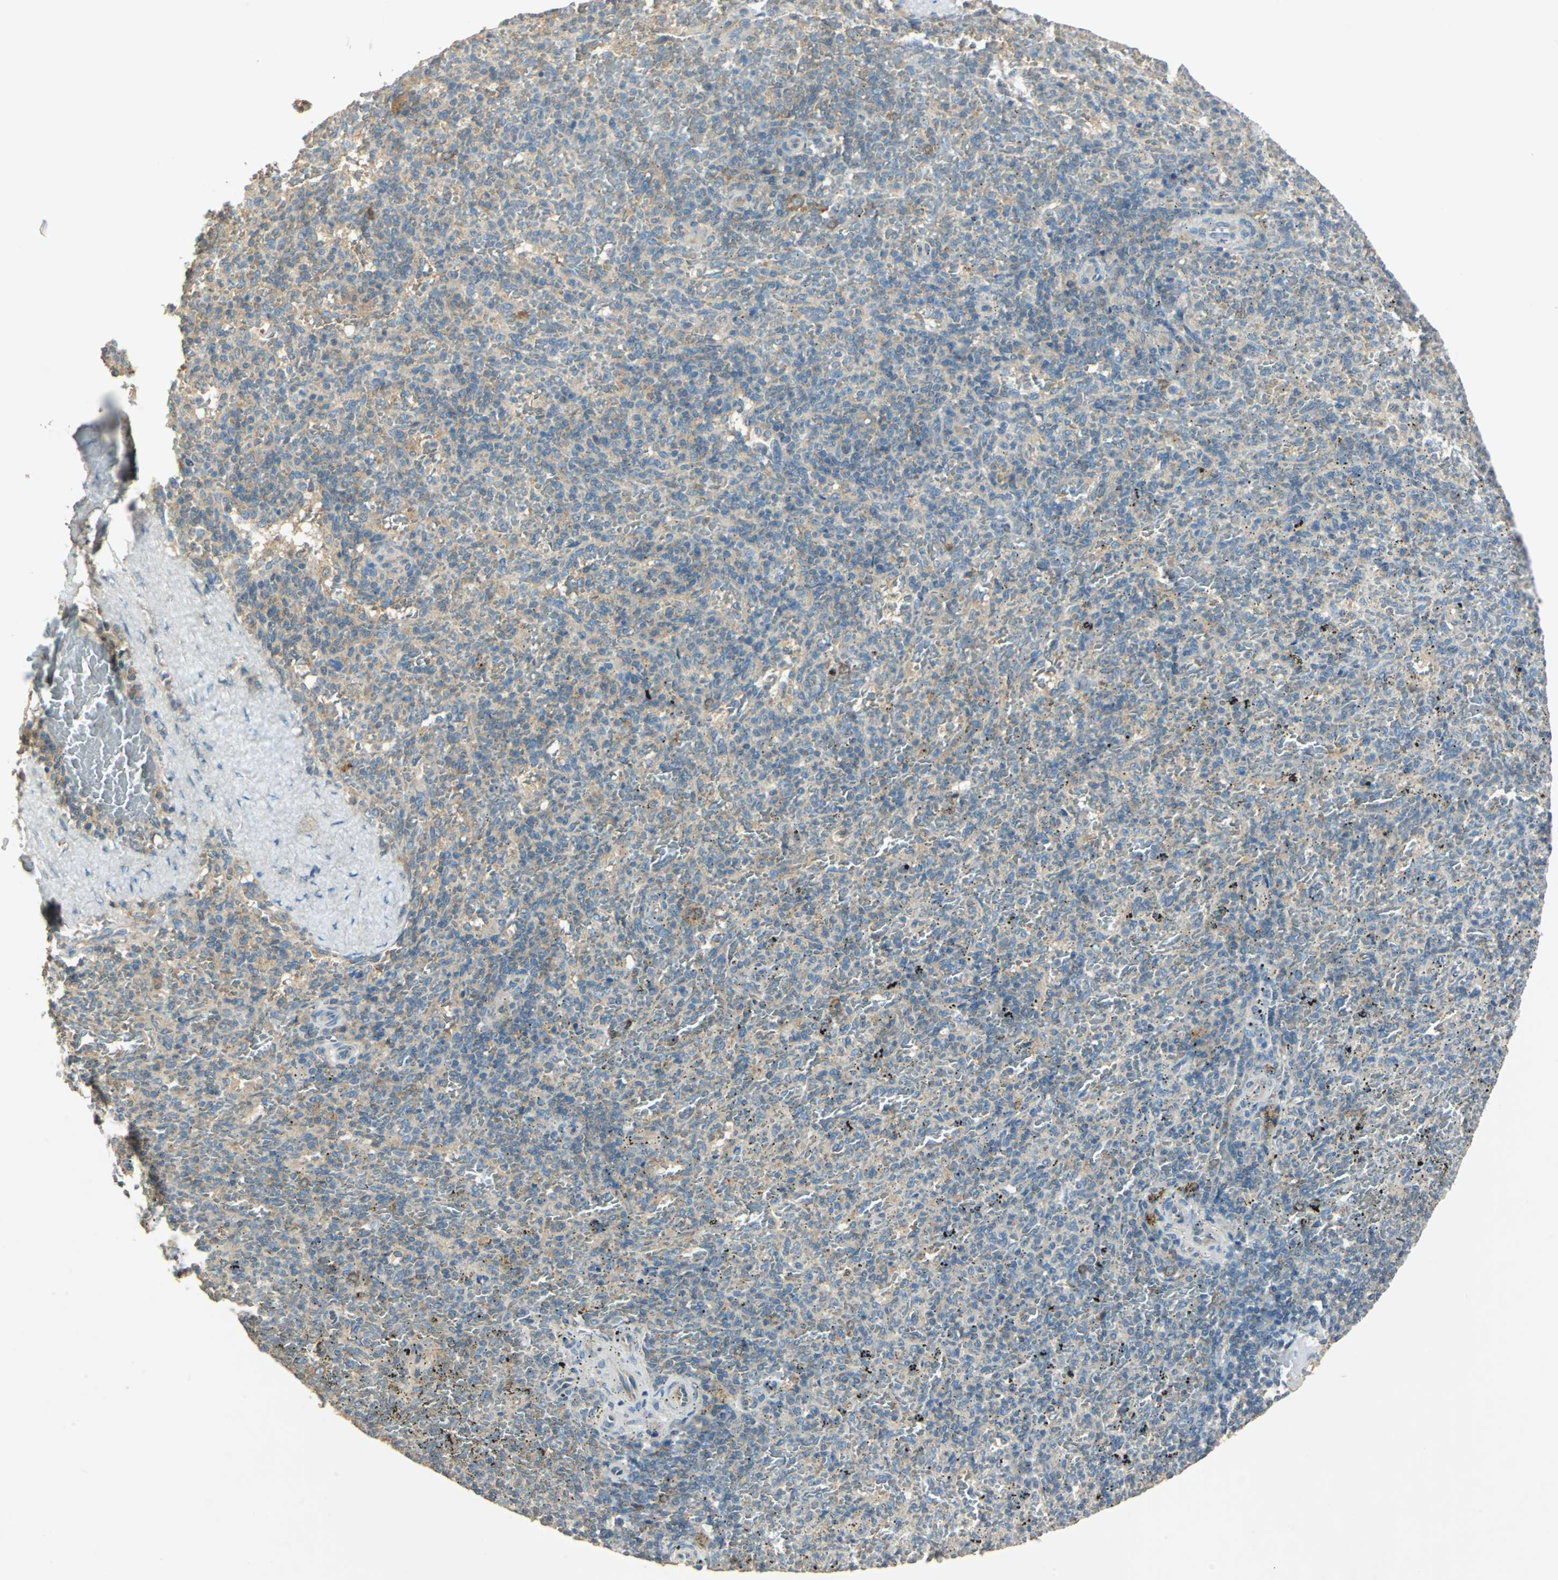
{"staining": {"intensity": "weak", "quantity": "25%-75%", "location": "cytoplasmic/membranous"}, "tissue": "spleen", "cell_type": "Cells in red pulp", "image_type": "normal", "snomed": [{"axis": "morphology", "description": "Normal tissue, NOS"}, {"axis": "topography", "description": "Spleen"}], "caption": "Cells in red pulp demonstrate low levels of weak cytoplasmic/membranous staining in about 25%-75% of cells in normal human spleen.", "gene": "SHC2", "patient": {"sex": "female", "age": 43}}